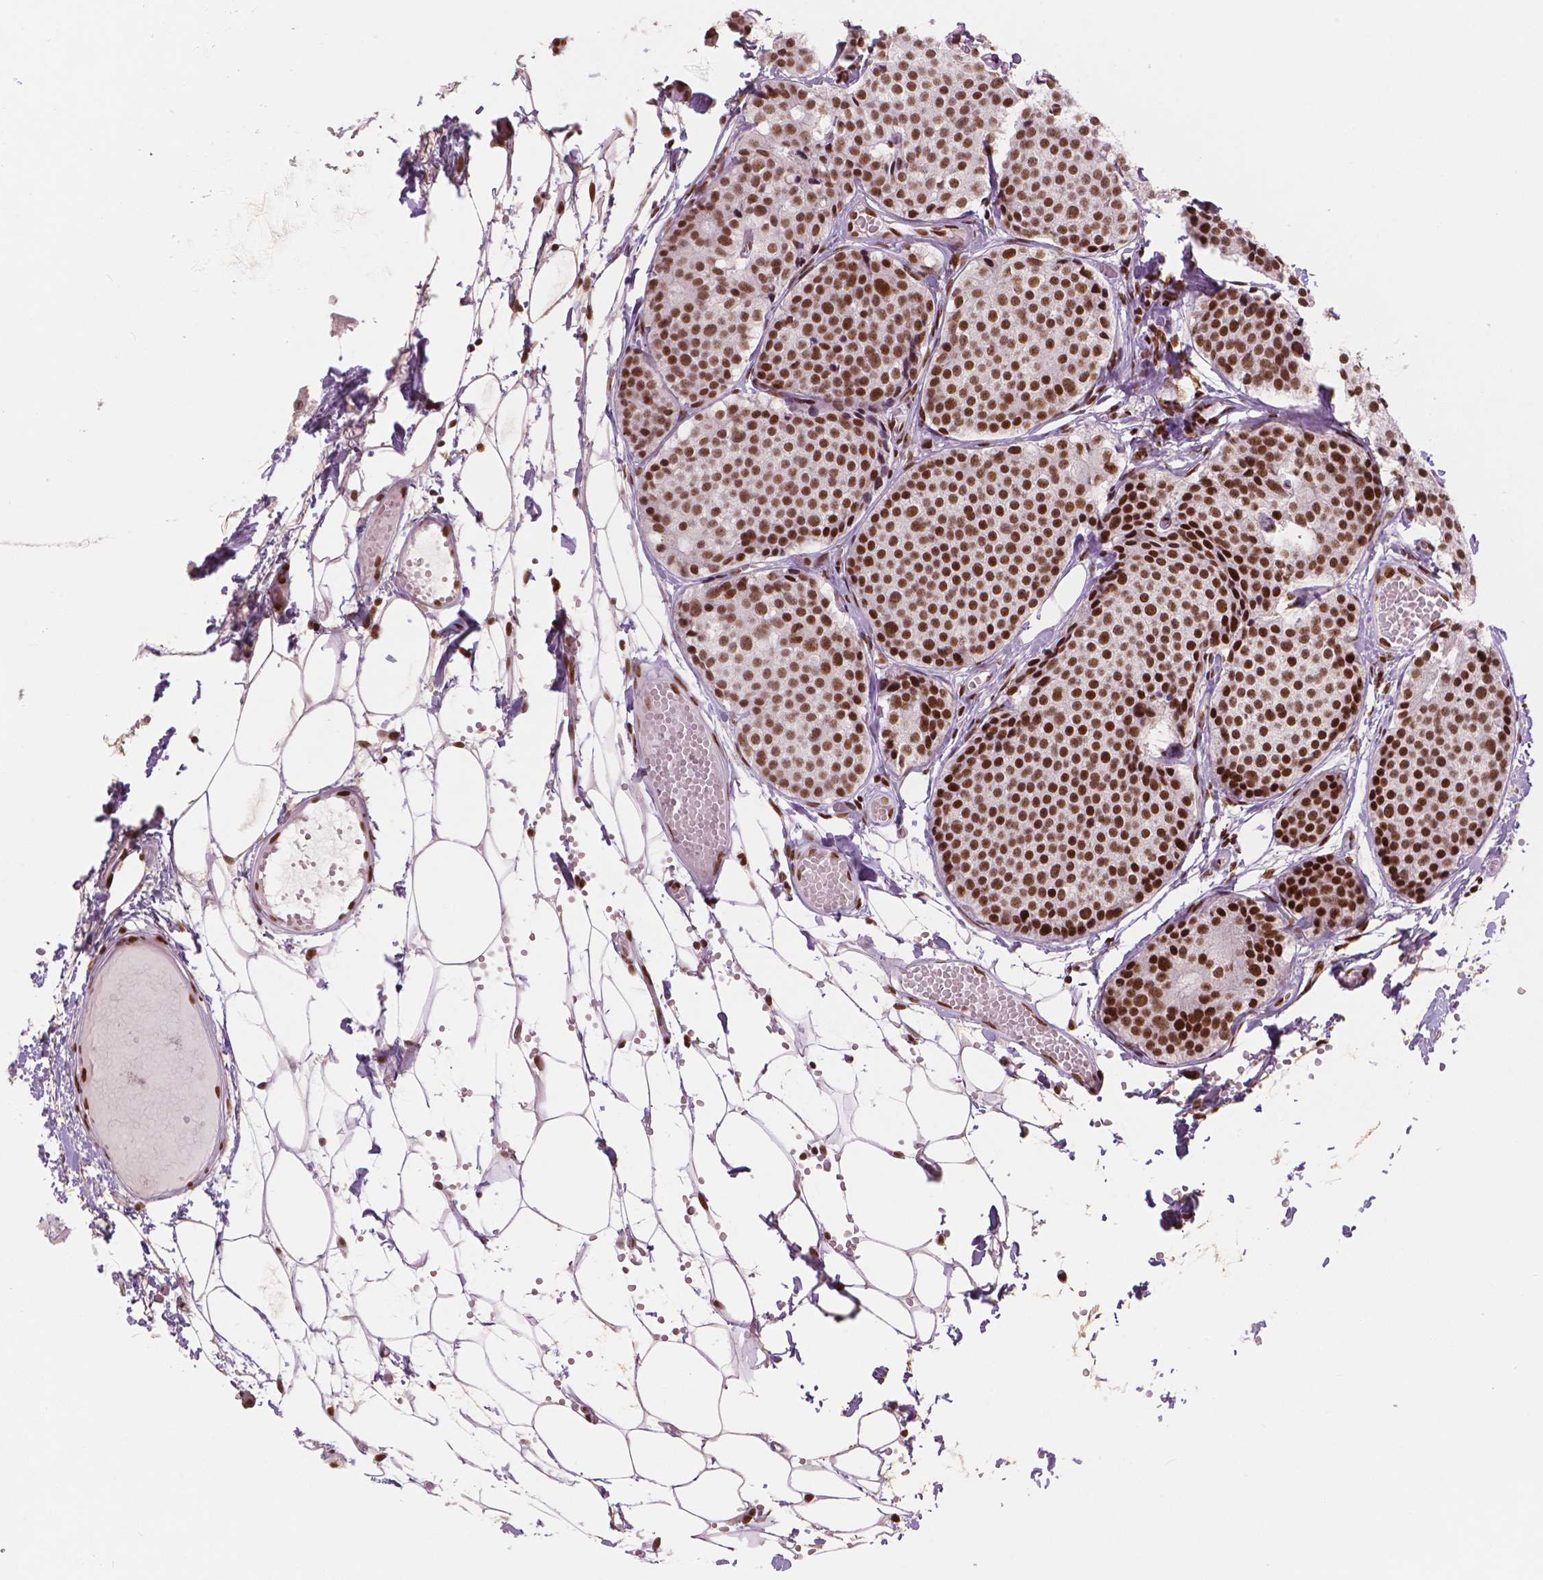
{"staining": {"intensity": "strong", "quantity": ">75%", "location": "nuclear"}, "tissue": "carcinoid", "cell_type": "Tumor cells", "image_type": "cancer", "snomed": [{"axis": "morphology", "description": "Carcinoid, malignant, NOS"}, {"axis": "topography", "description": "Small intestine"}], "caption": "A high amount of strong nuclear expression is identified in about >75% of tumor cells in carcinoid tissue.", "gene": "BRD4", "patient": {"sex": "female", "age": 65}}